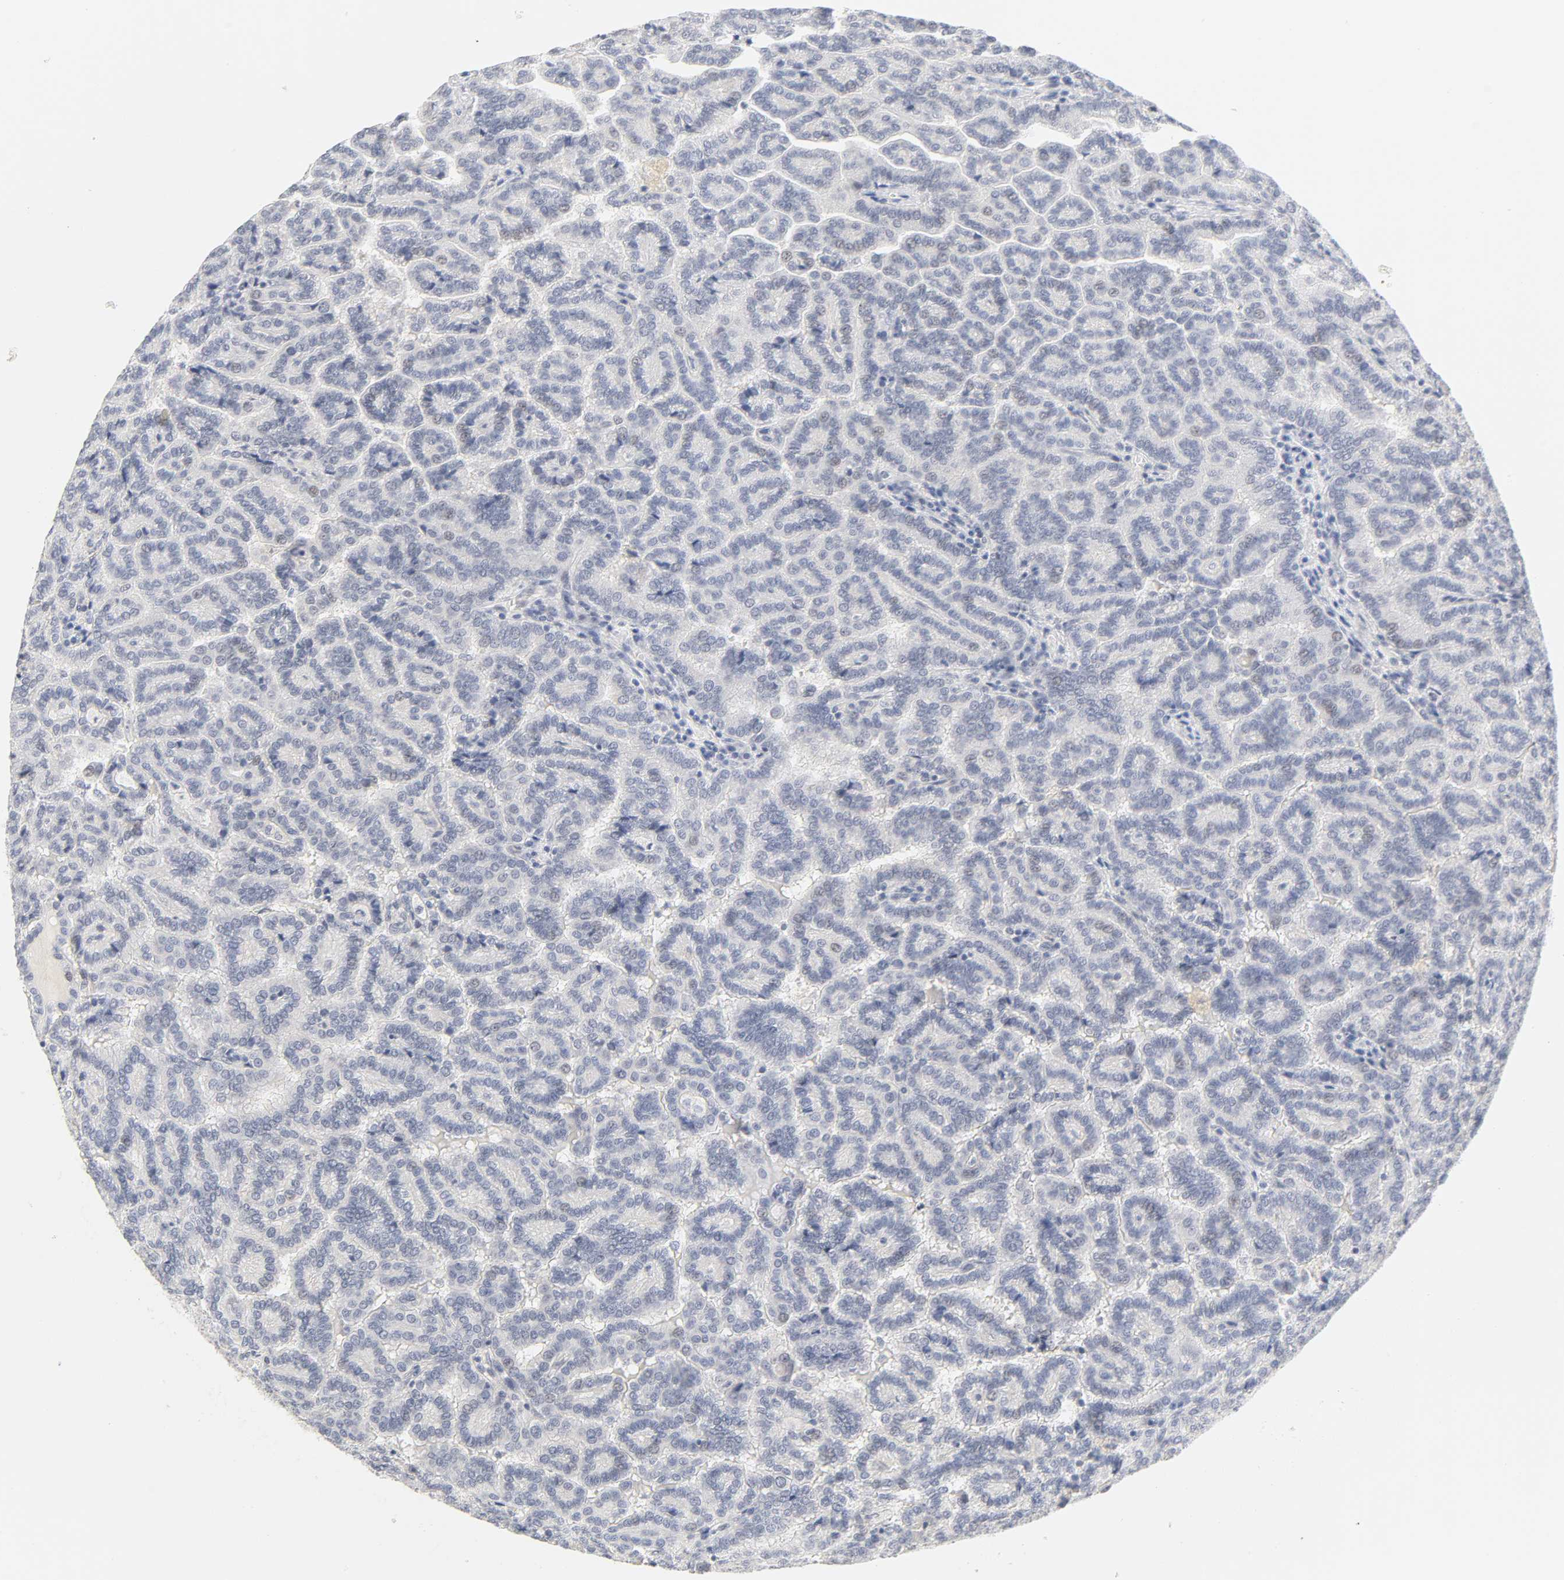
{"staining": {"intensity": "weak", "quantity": "<25%", "location": "nuclear"}, "tissue": "renal cancer", "cell_type": "Tumor cells", "image_type": "cancer", "snomed": [{"axis": "morphology", "description": "Adenocarcinoma, NOS"}, {"axis": "topography", "description": "Kidney"}], "caption": "Human renal cancer (adenocarcinoma) stained for a protein using immunohistochemistry demonstrates no positivity in tumor cells.", "gene": "MNAT1", "patient": {"sex": "male", "age": 61}}